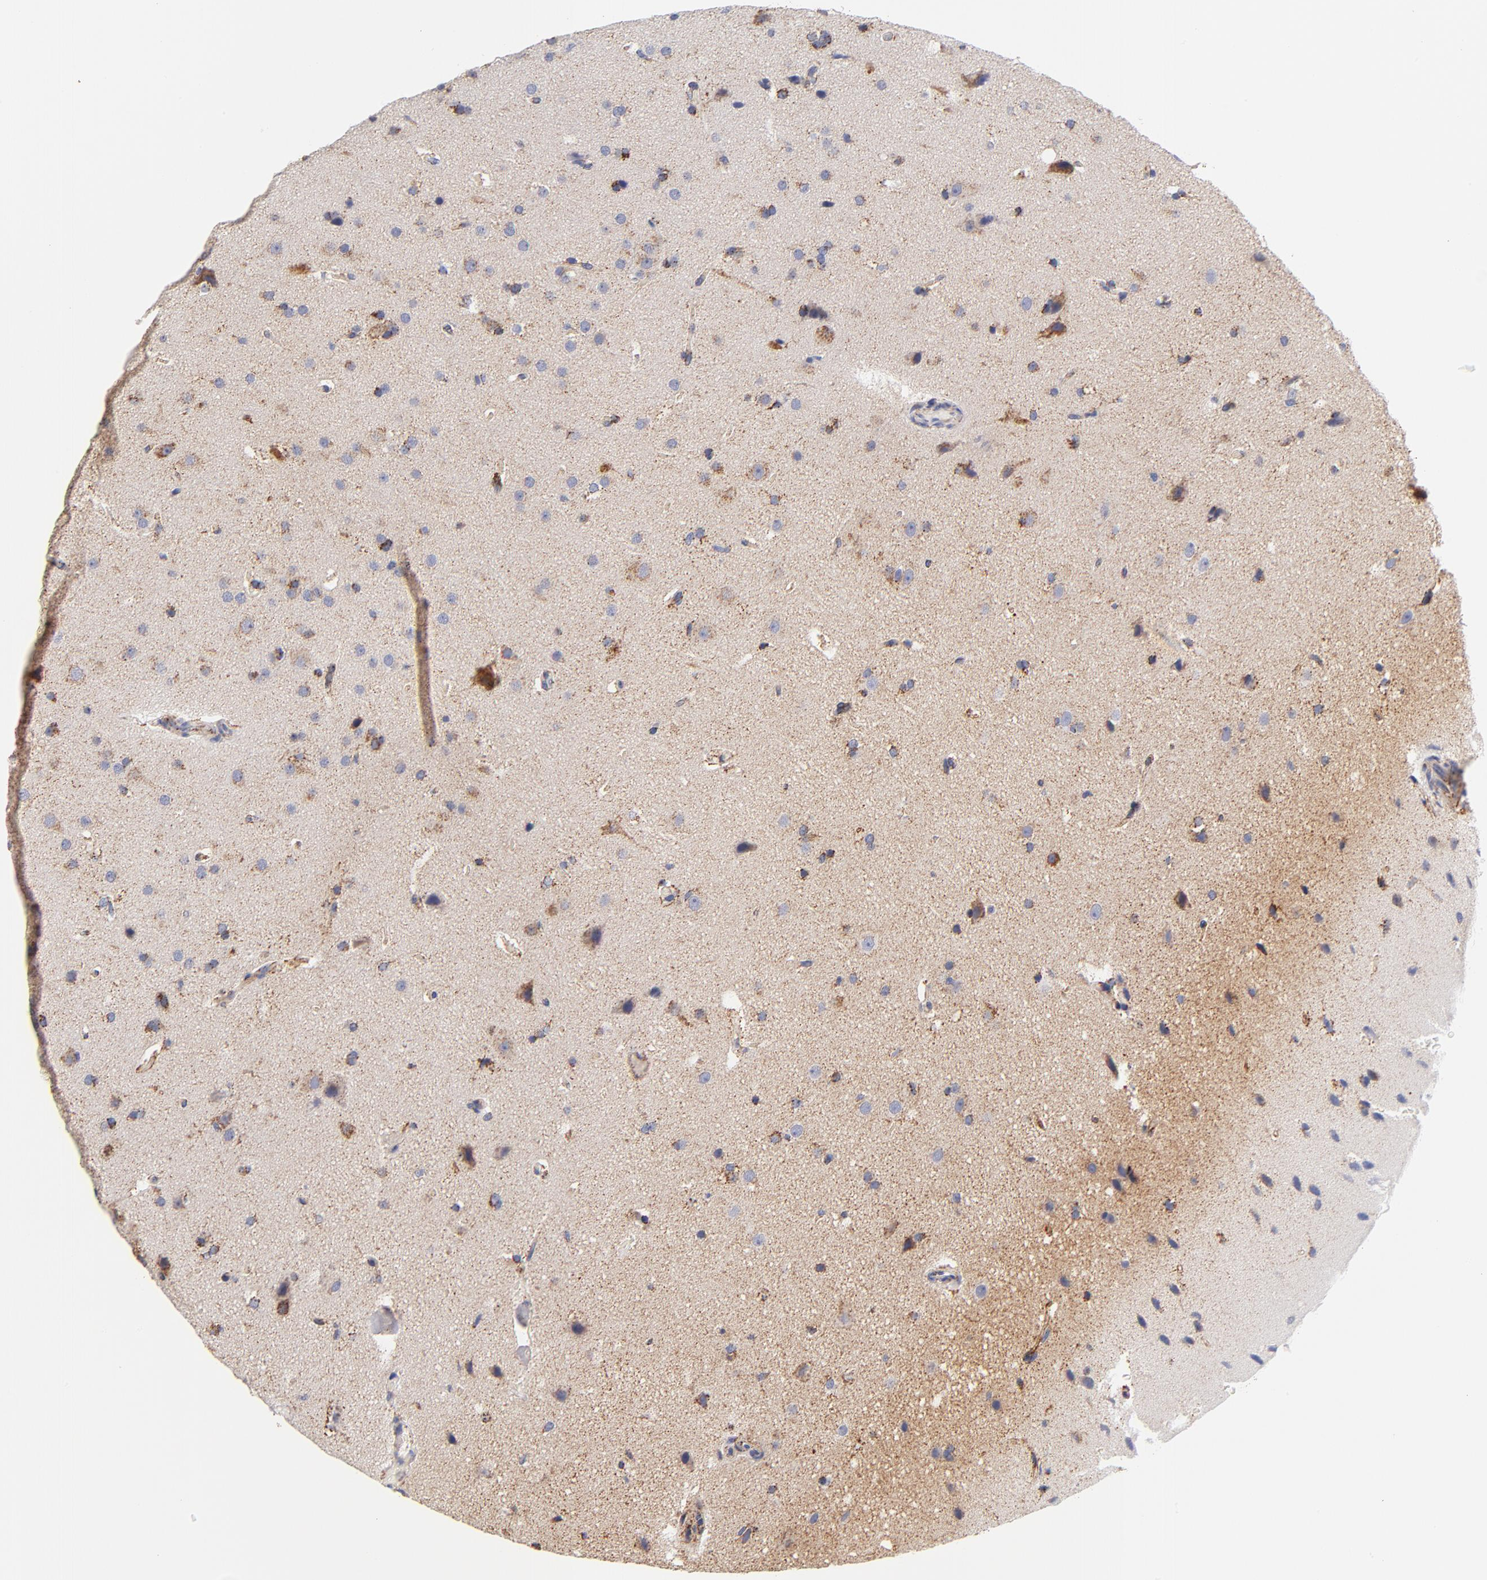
{"staining": {"intensity": "moderate", "quantity": "25%-75%", "location": "cytoplasmic/membranous"}, "tissue": "glioma", "cell_type": "Tumor cells", "image_type": "cancer", "snomed": [{"axis": "morphology", "description": "Glioma, malignant, Low grade"}, {"axis": "topography", "description": "Cerebral cortex"}], "caption": "Moderate cytoplasmic/membranous protein expression is appreciated in about 25%-75% of tumor cells in malignant glioma (low-grade). (brown staining indicates protein expression, while blue staining denotes nuclei).", "gene": "ECHS1", "patient": {"sex": "female", "age": 47}}